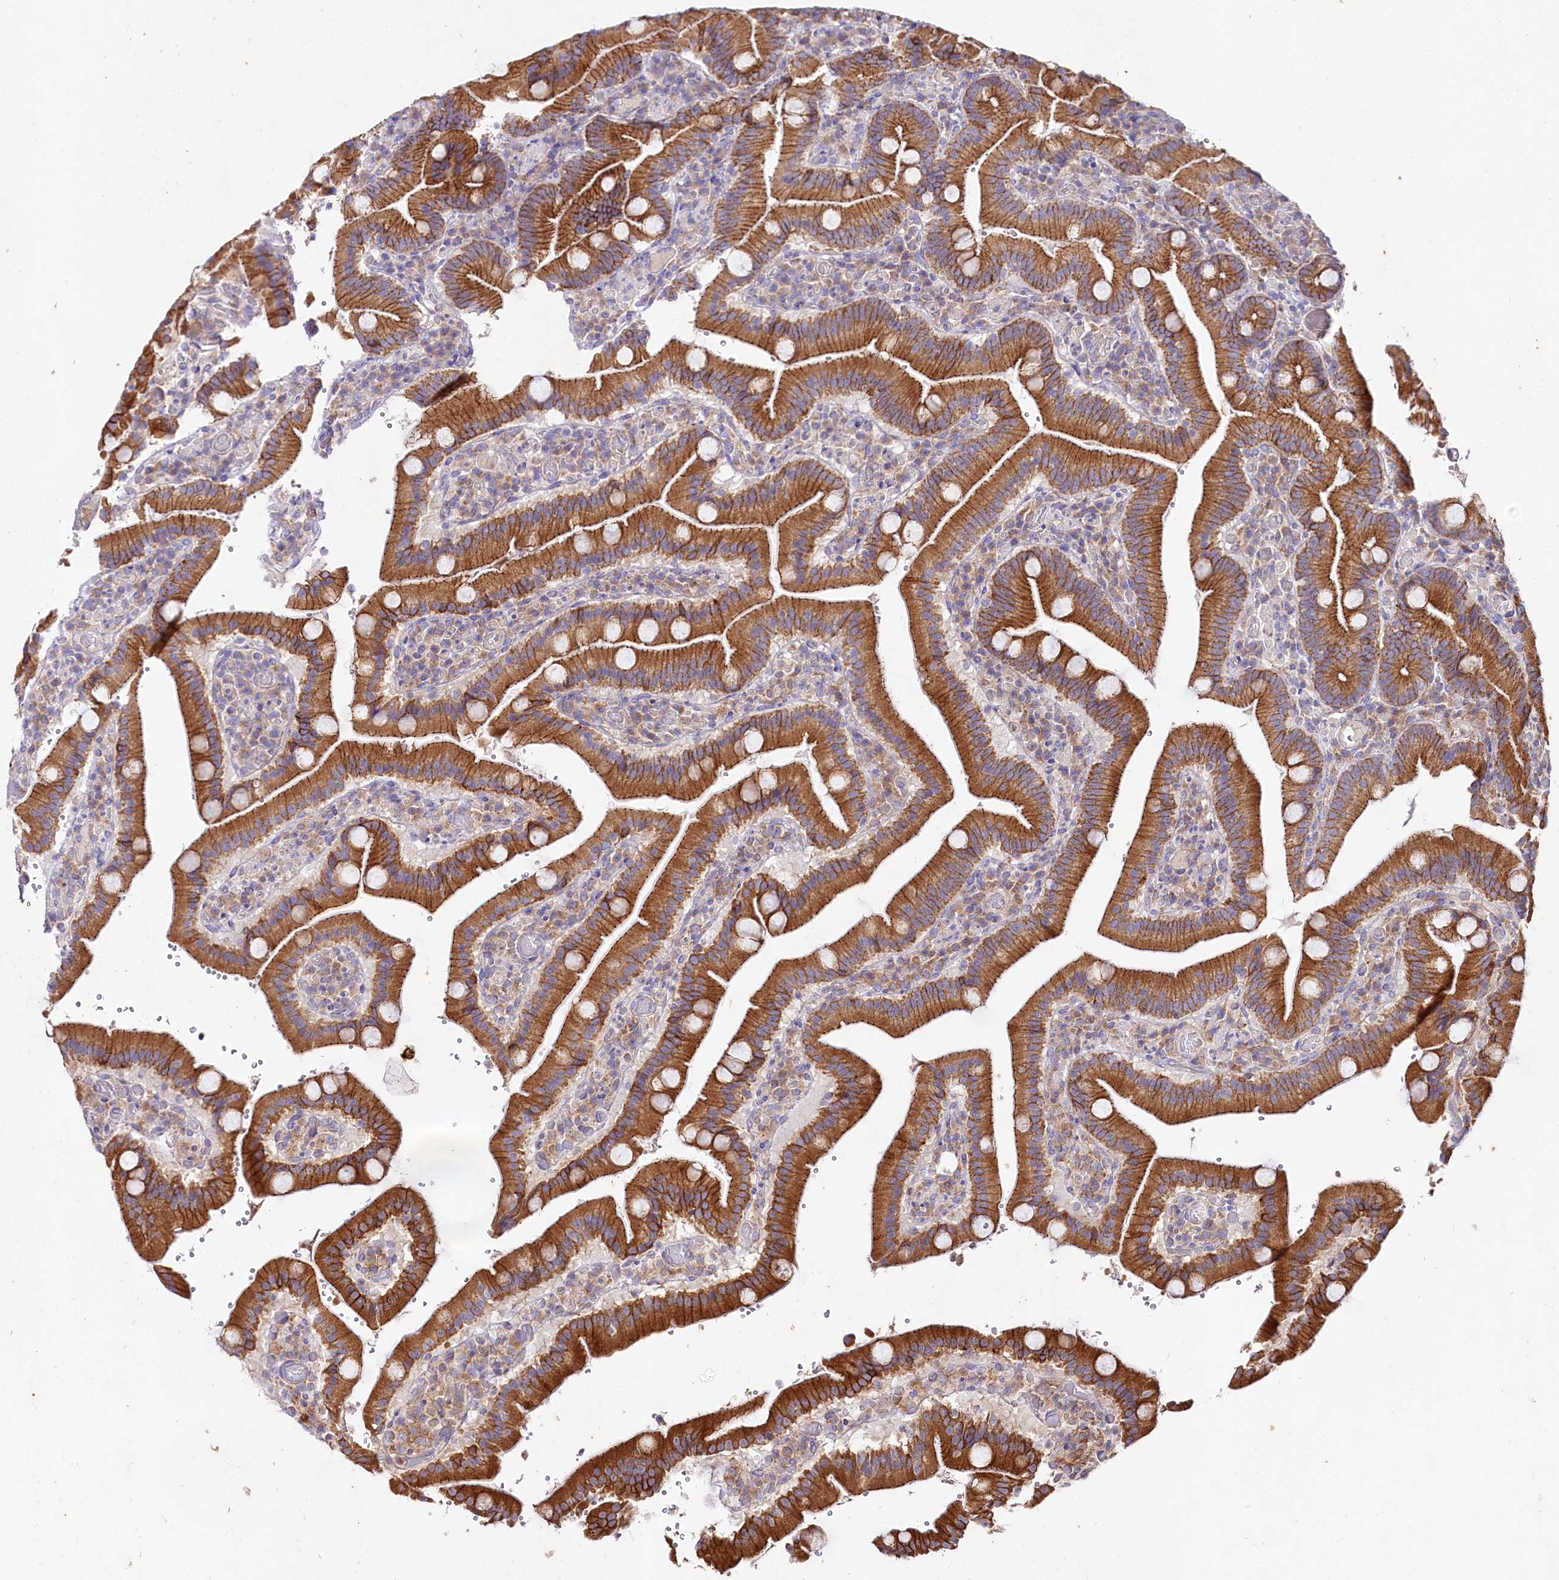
{"staining": {"intensity": "strong", "quantity": ">75%", "location": "cytoplasmic/membranous"}, "tissue": "duodenum", "cell_type": "Glandular cells", "image_type": "normal", "snomed": [{"axis": "morphology", "description": "Normal tissue, NOS"}, {"axis": "topography", "description": "Duodenum"}], "caption": "A histopathology image of human duodenum stained for a protein shows strong cytoplasmic/membranous brown staining in glandular cells.", "gene": "SACM1L", "patient": {"sex": "female", "age": 62}}